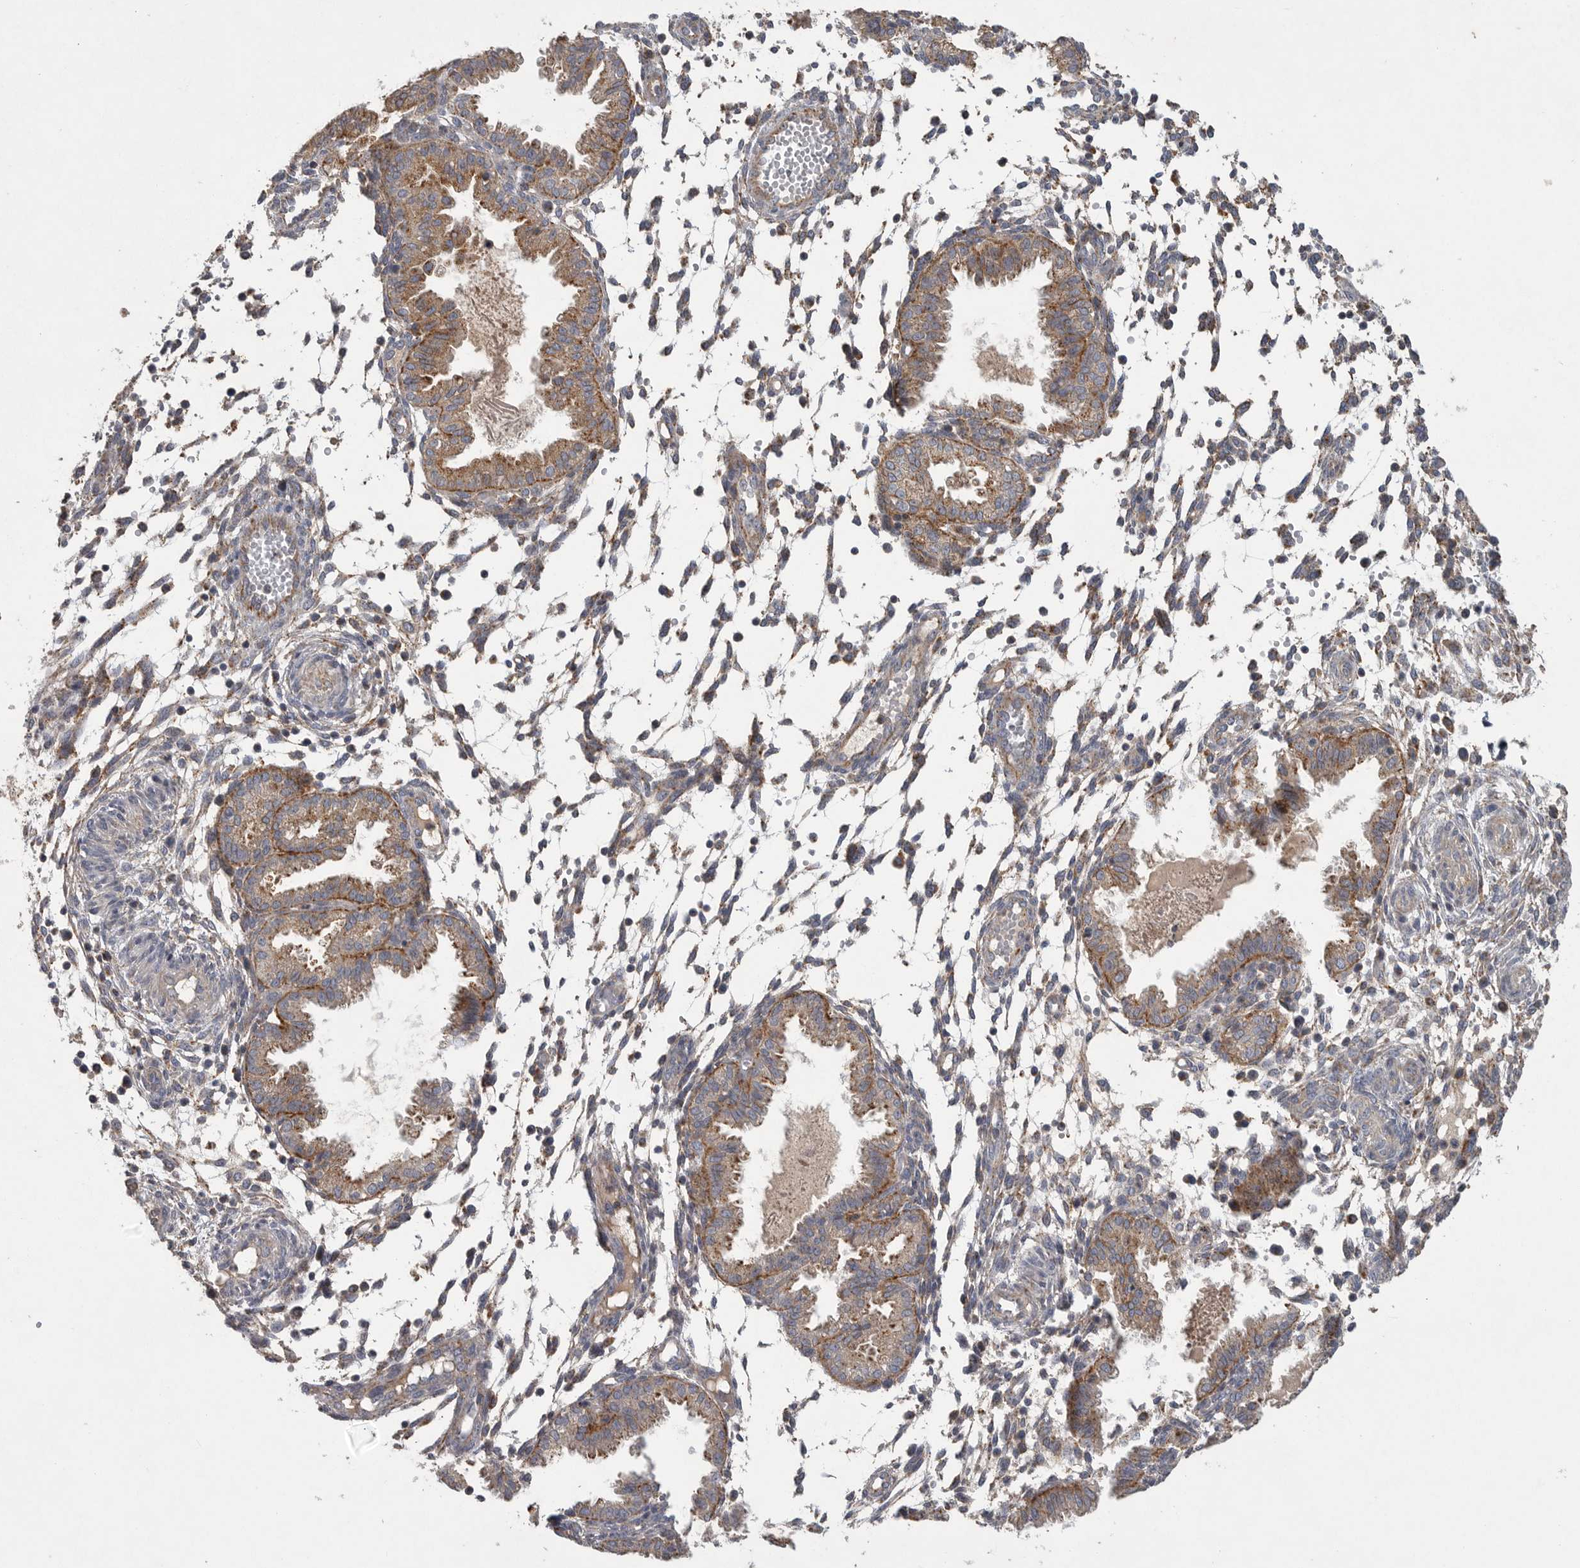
{"staining": {"intensity": "moderate", "quantity": "<25%", "location": "cytoplasmic/membranous"}, "tissue": "endometrium", "cell_type": "Cells in endometrial stroma", "image_type": "normal", "snomed": [{"axis": "morphology", "description": "Normal tissue, NOS"}, {"axis": "topography", "description": "Endometrium"}], "caption": "High-magnification brightfield microscopy of benign endometrium stained with DAB (brown) and counterstained with hematoxylin (blue). cells in endometrial stroma exhibit moderate cytoplasmic/membranous positivity is appreciated in approximately<25% of cells.", "gene": "LAMTOR3", "patient": {"sex": "female", "age": 33}}